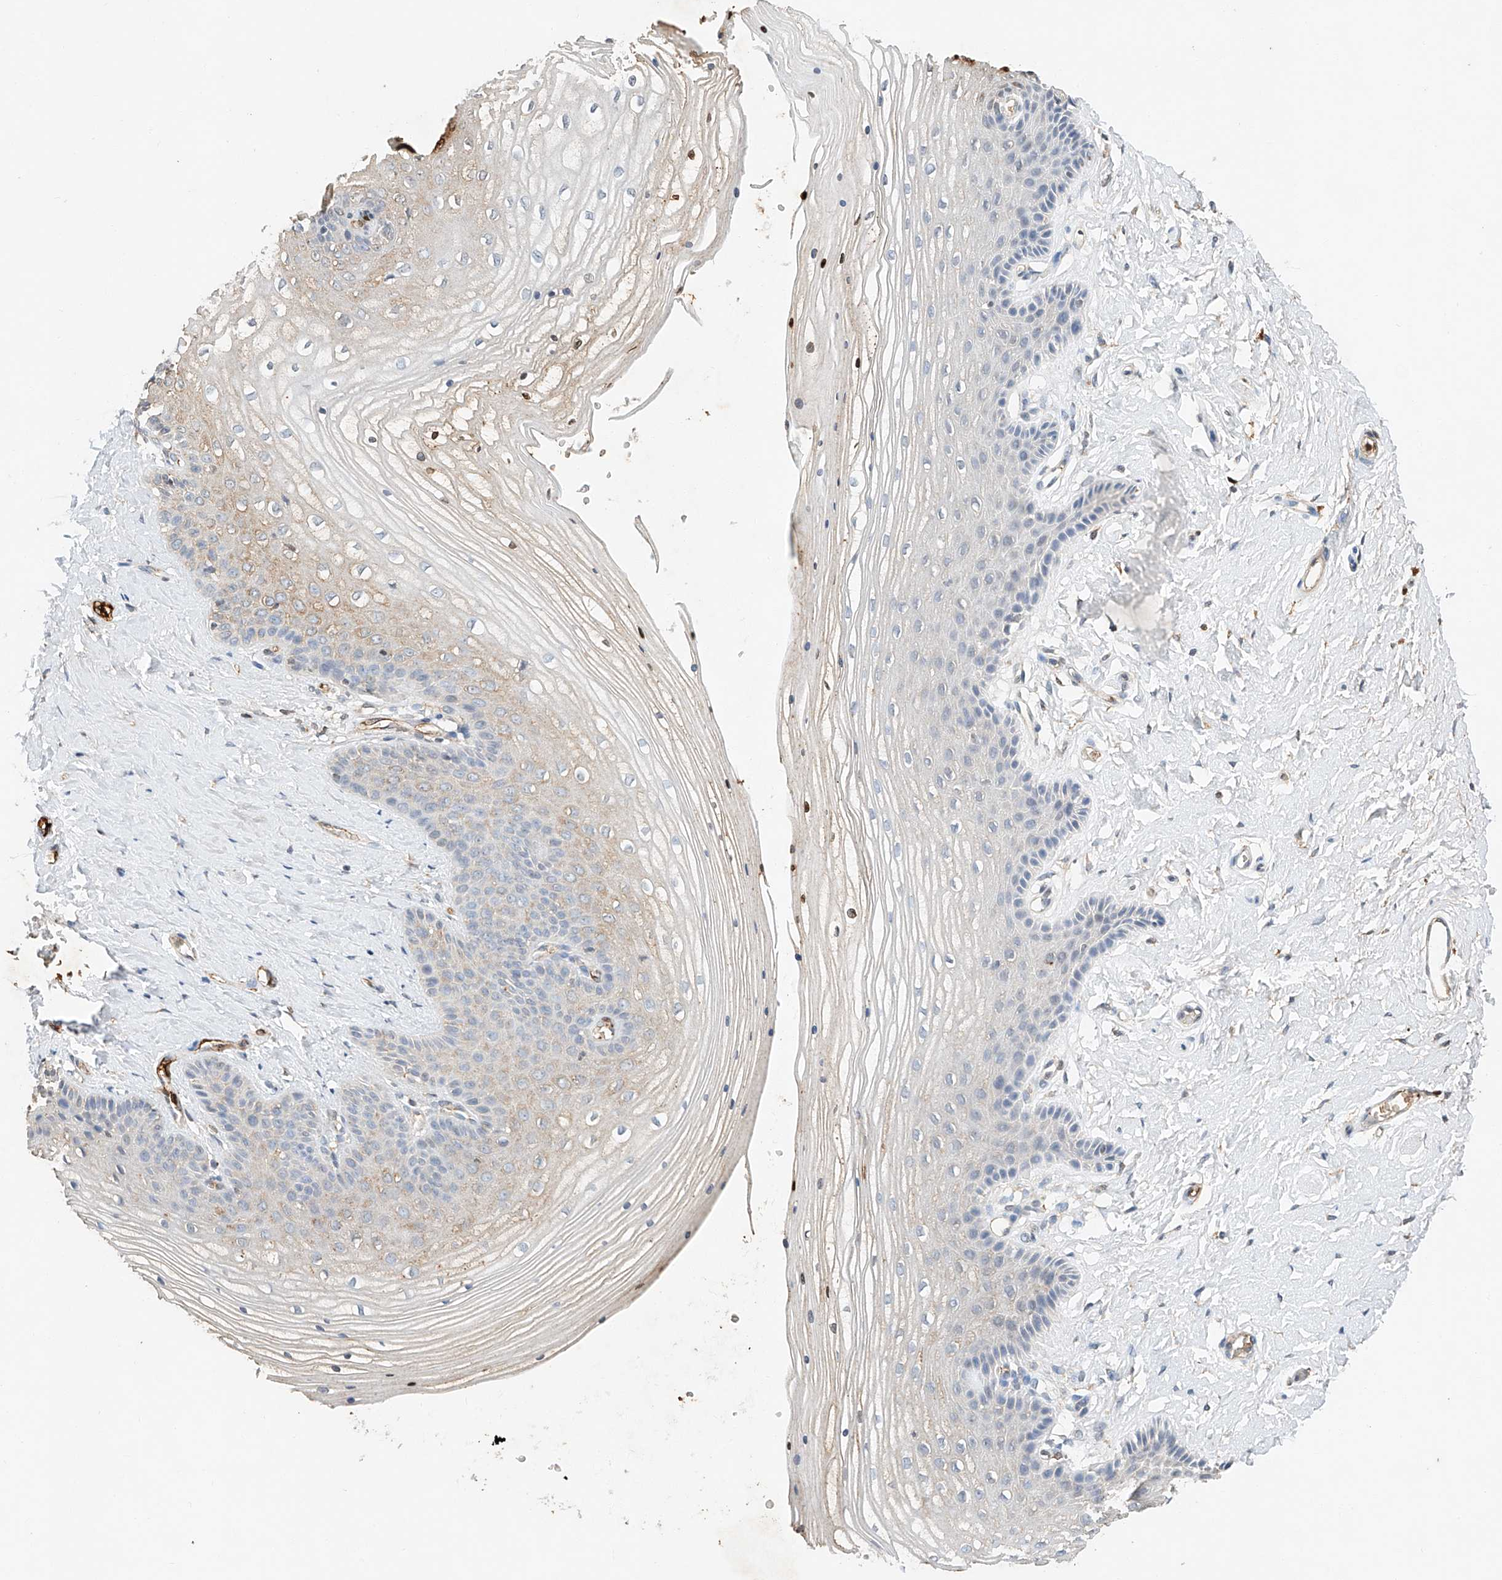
{"staining": {"intensity": "weak", "quantity": "<25%", "location": "cytoplasmic/membranous"}, "tissue": "vagina", "cell_type": "Squamous epithelial cells", "image_type": "normal", "snomed": [{"axis": "morphology", "description": "Normal tissue, NOS"}, {"axis": "topography", "description": "Vagina"}, {"axis": "topography", "description": "Cervix"}], "caption": "Squamous epithelial cells show no significant protein positivity in normal vagina. (Brightfield microscopy of DAB IHC at high magnification).", "gene": "CTDP1", "patient": {"sex": "female", "age": 40}}